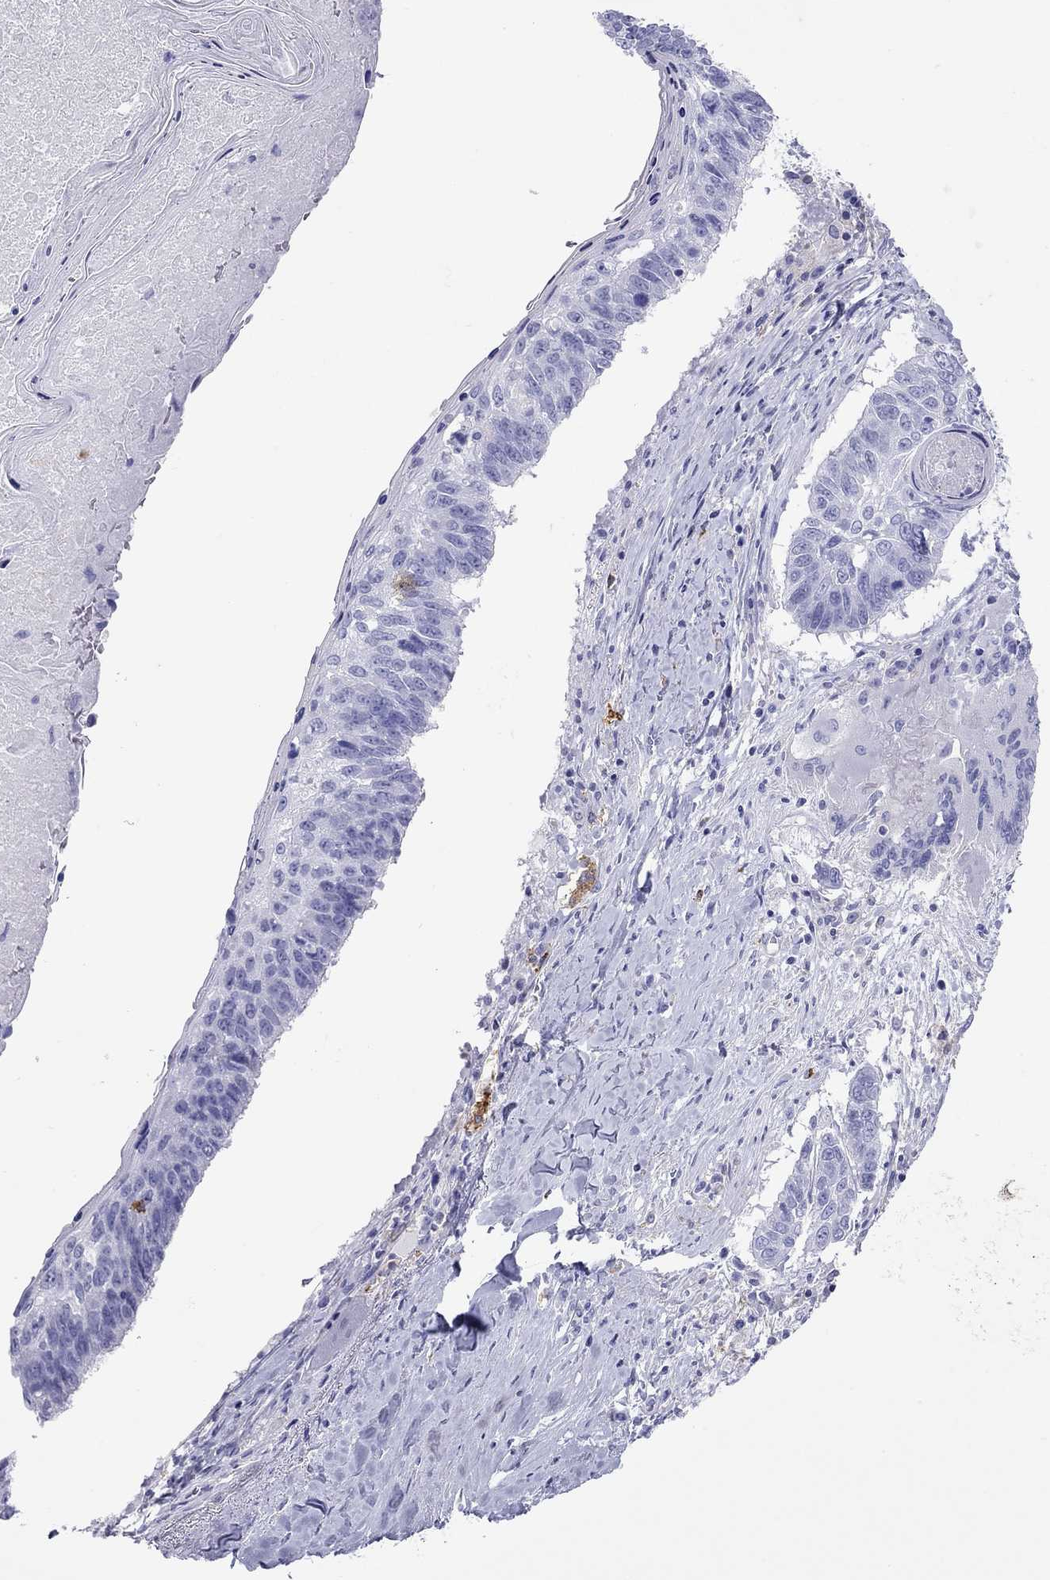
{"staining": {"intensity": "negative", "quantity": "none", "location": "none"}, "tissue": "lung cancer", "cell_type": "Tumor cells", "image_type": "cancer", "snomed": [{"axis": "morphology", "description": "Squamous cell carcinoma, NOS"}, {"axis": "topography", "description": "Lung"}], "caption": "The micrograph displays no staining of tumor cells in lung squamous cell carcinoma.", "gene": "HLA-DQB2", "patient": {"sex": "male", "age": 73}}